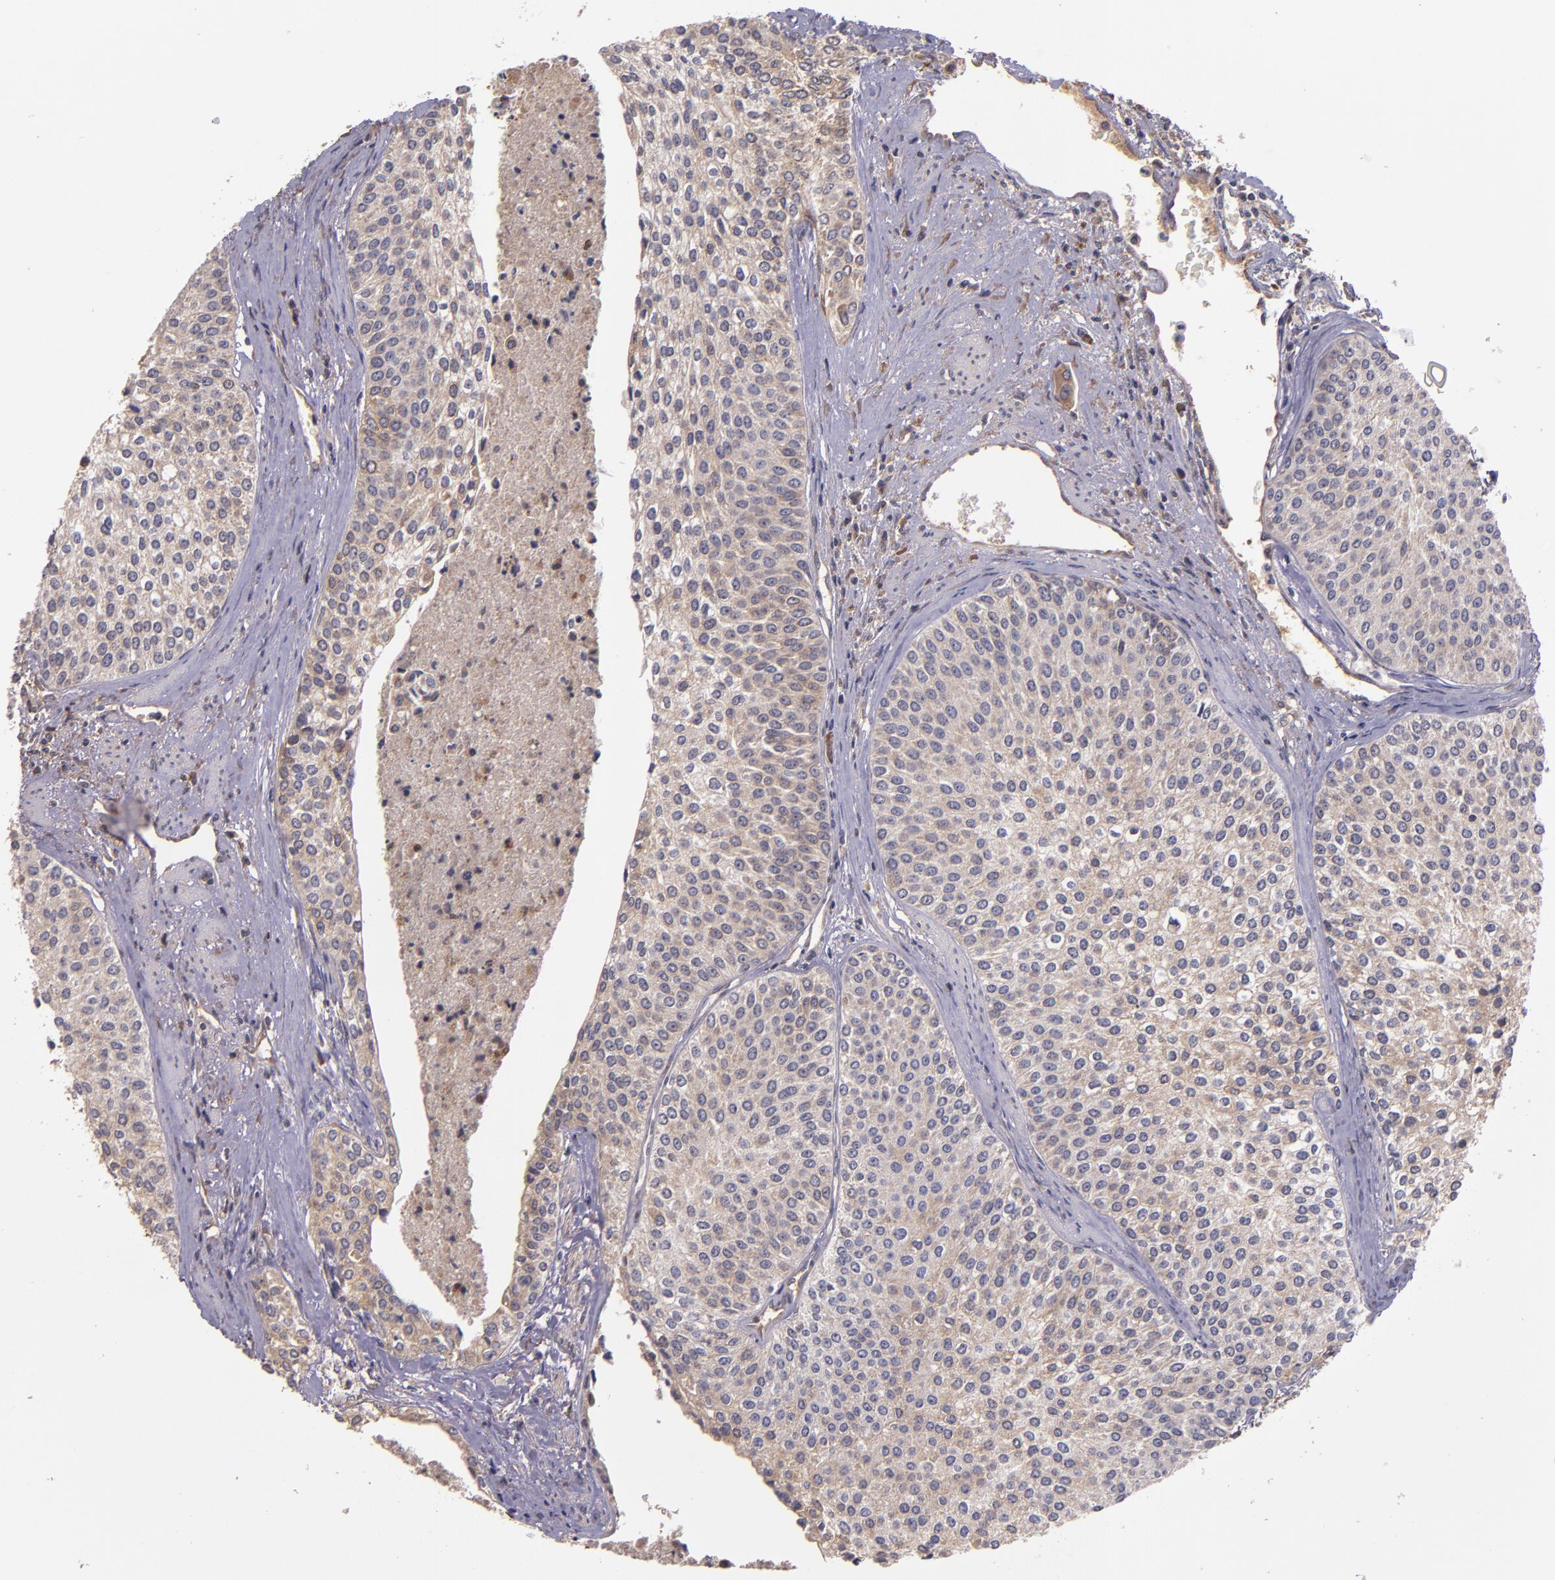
{"staining": {"intensity": "weak", "quantity": ">75%", "location": "cytoplasmic/membranous"}, "tissue": "urothelial cancer", "cell_type": "Tumor cells", "image_type": "cancer", "snomed": [{"axis": "morphology", "description": "Urothelial carcinoma, Low grade"}, {"axis": "topography", "description": "Urinary bladder"}], "caption": "Immunohistochemistry (IHC) of human urothelial cancer demonstrates low levels of weak cytoplasmic/membranous staining in about >75% of tumor cells.", "gene": "PRAF2", "patient": {"sex": "female", "age": 73}}